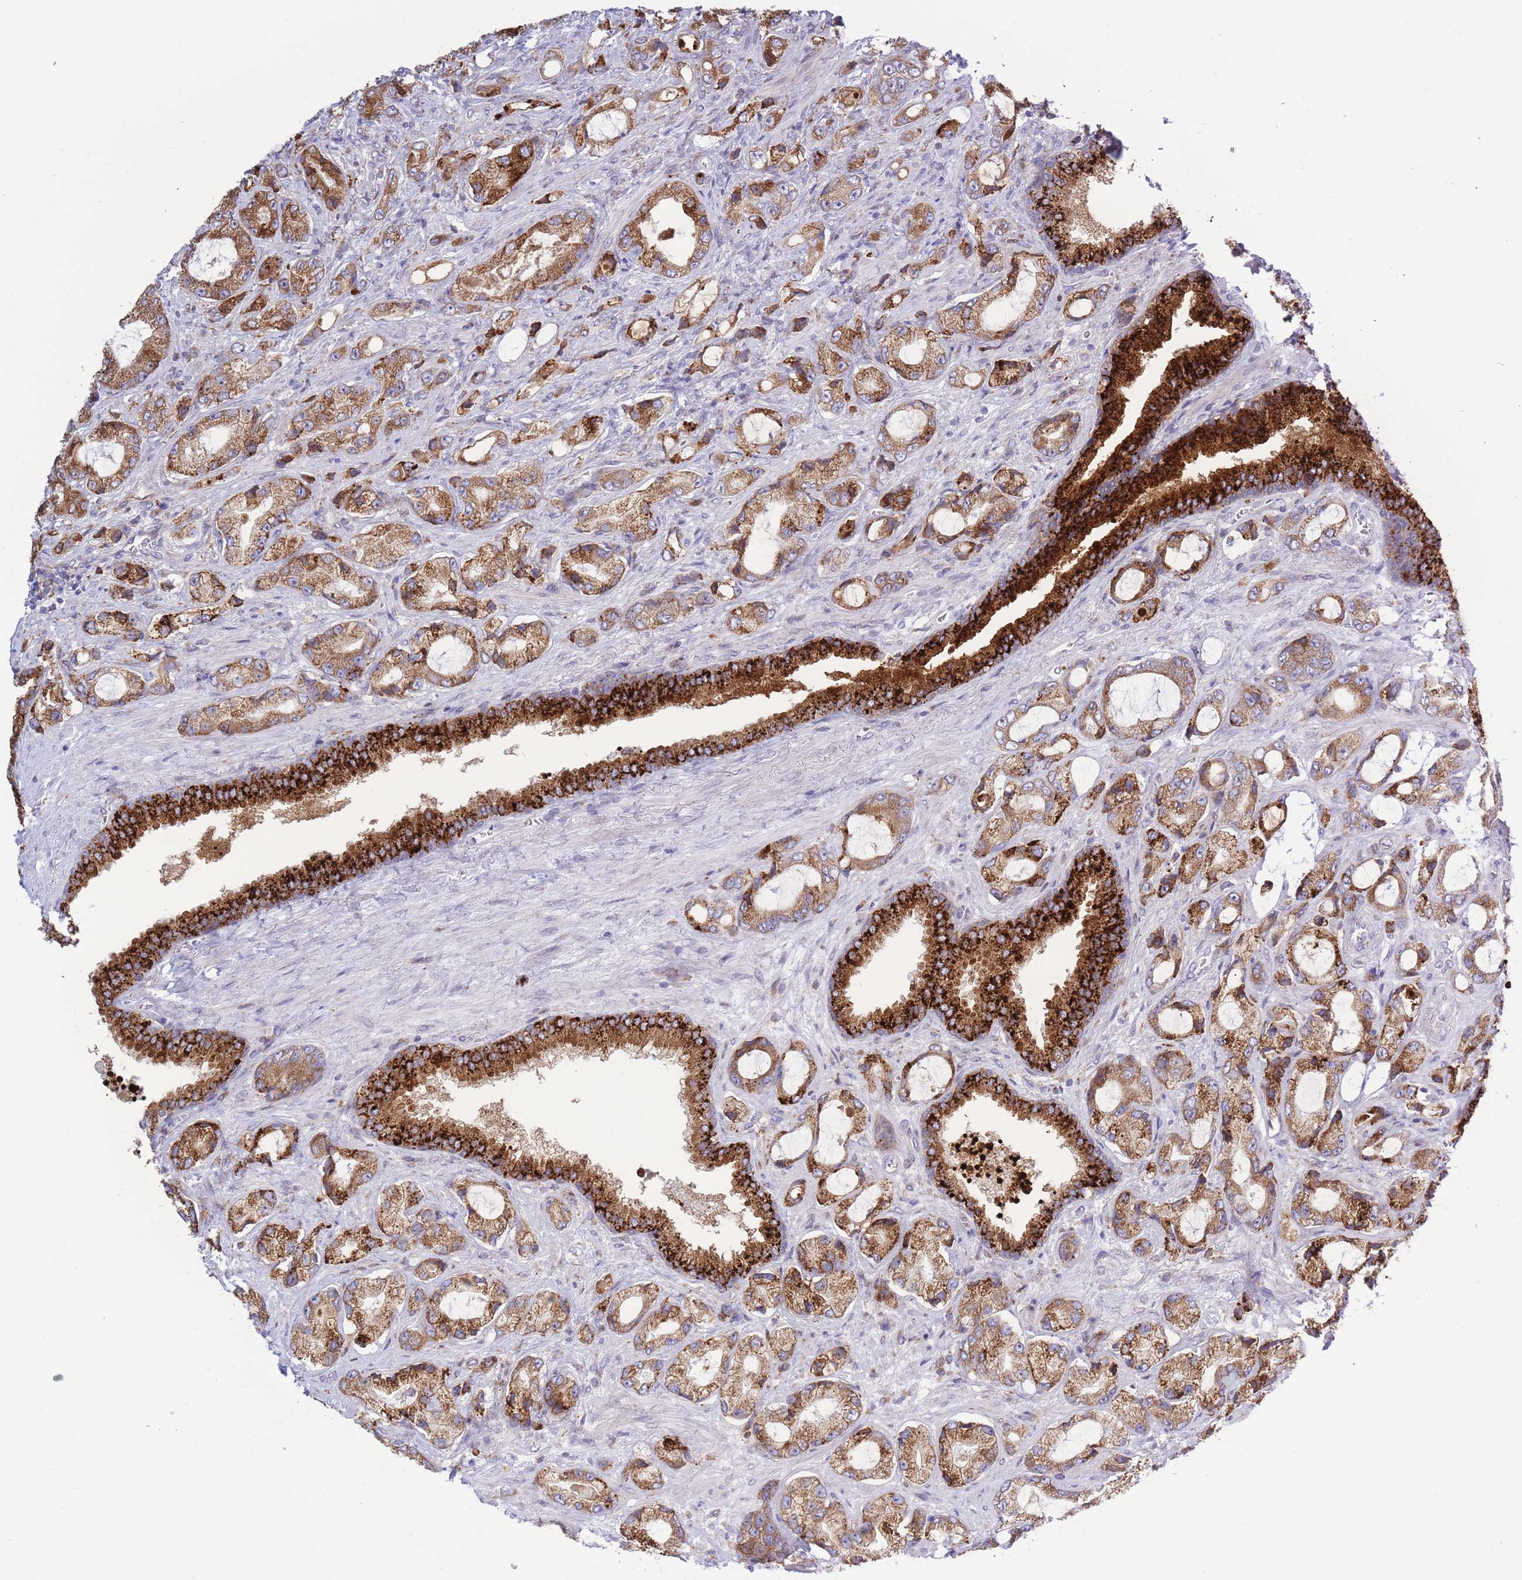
{"staining": {"intensity": "moderate", "quantity": ">75%", "location": "cytoplasmic/membranous"}, "tissue": "prostate cancer", "cell_type": "Tumor cells", "image_type": "cancer", "snomed": [{"axis": "morphology", "description": "Adenocarcinoma, High grade"}, {"axis": "topography", "description": "Prostate"}], "caption": "IHC (DAB) staining of human prostate adenocarcinoma (high-grade) exhibits moderate cytoplasmic/membranous protein expression in approximately >75% of tumor cells.", "gene": "MYDGF", "patient": {"sex": "male", "age": 68}}